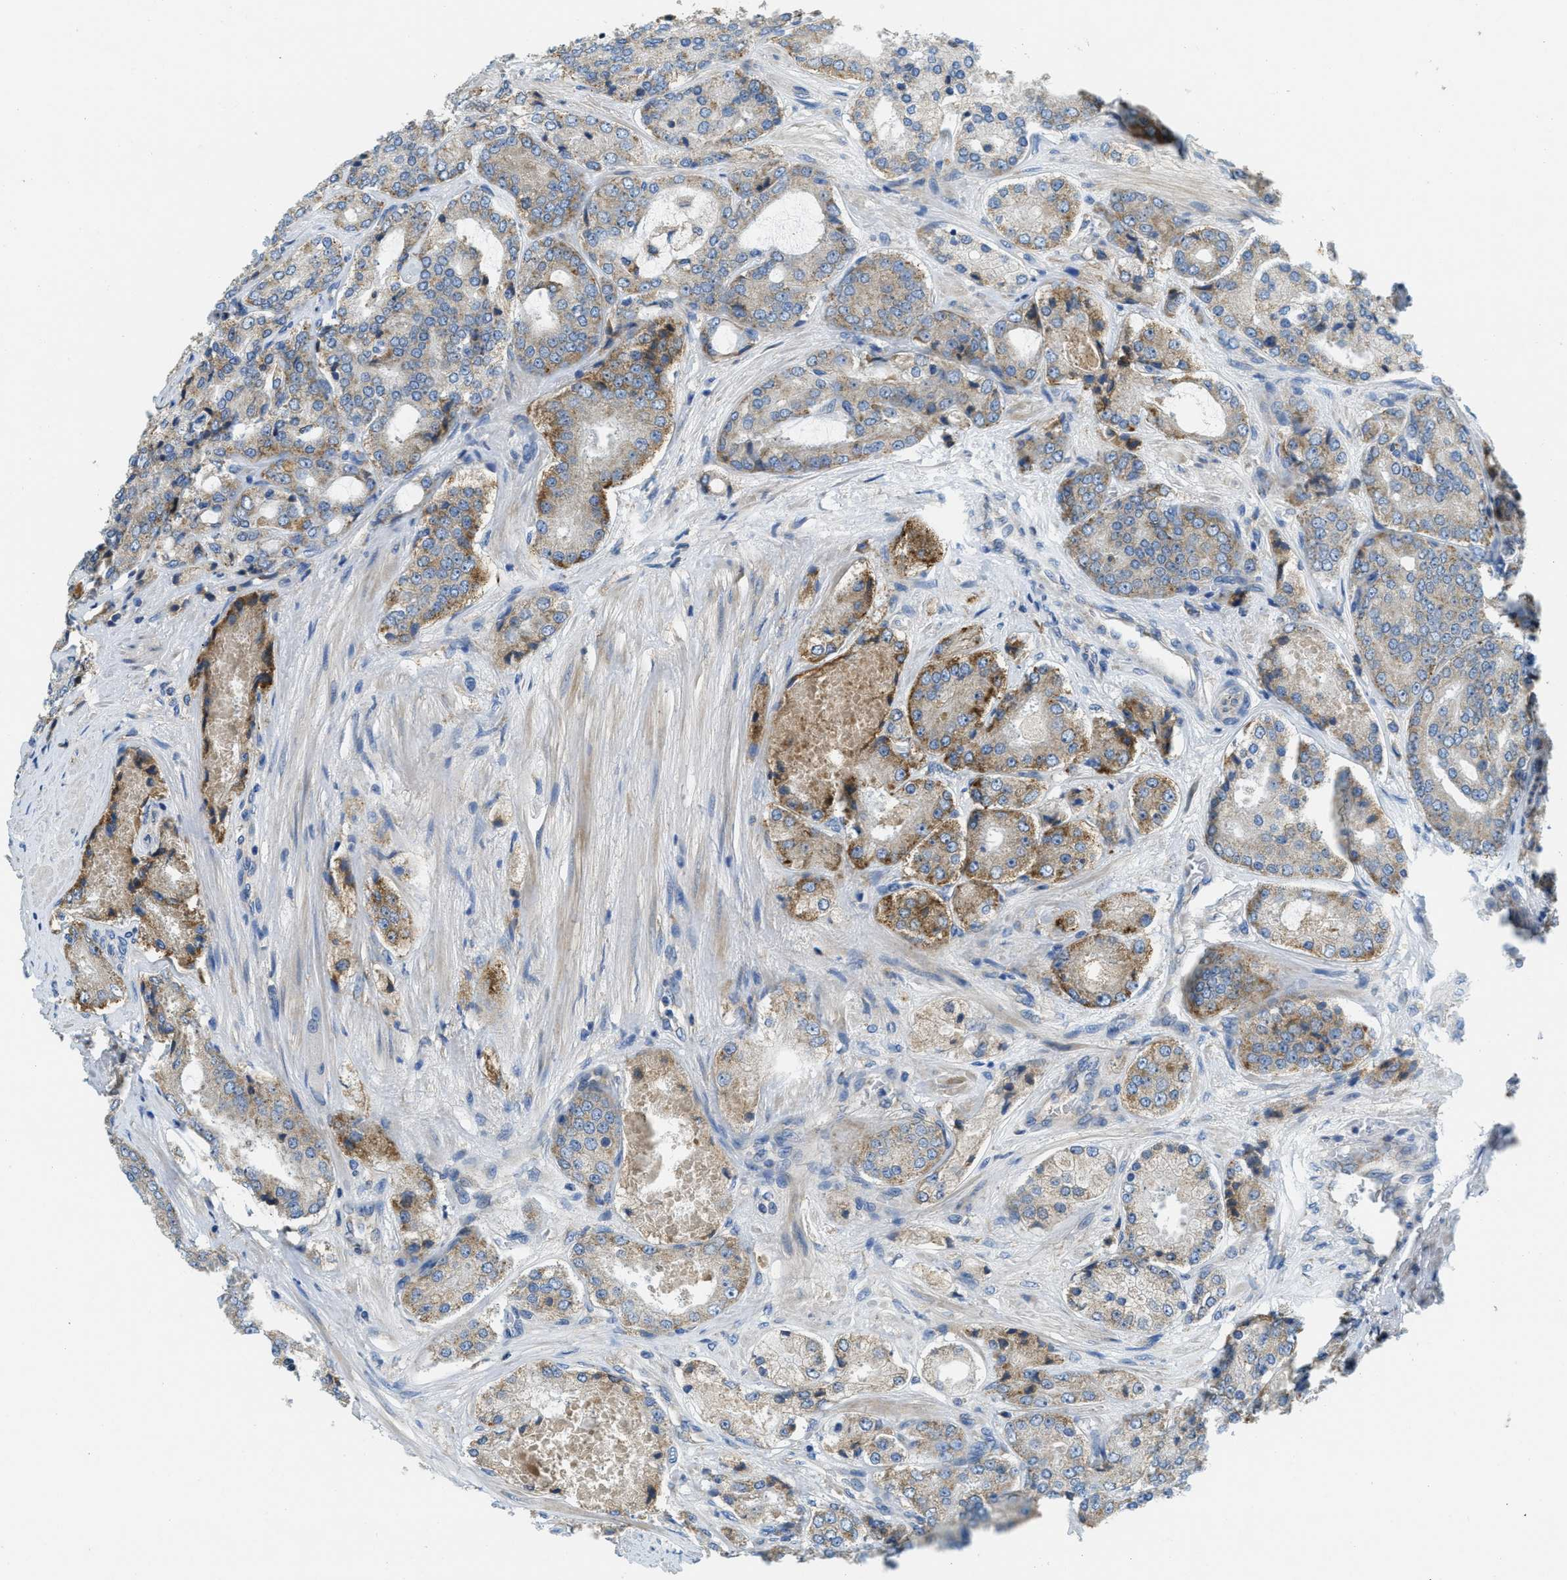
{"staining": {"intensity": "weak", "quantity": ">75%", "location": "cytoplasmic/membranous"}, "tissue": "prostate cancer", "cell_type": "Tumor cells", "image_type": "cancer", "snomed": [{"axis": "morphology", "description": "Adenocarcinoma, High grade"}, {"axis": "topography", "description": "Prostate"}], "caption": "Protein analysis of prostate adenocarcinoma (high-grade) tissue demonstrates weak cytoplasmic/membranous positivity in approximately >75% of tumor cells. Immunohistochemistry stains the protein in brown and the nuclei are stained blue.", "gene": "SSR1", "patient": {"sex": "male", "age": 65}}